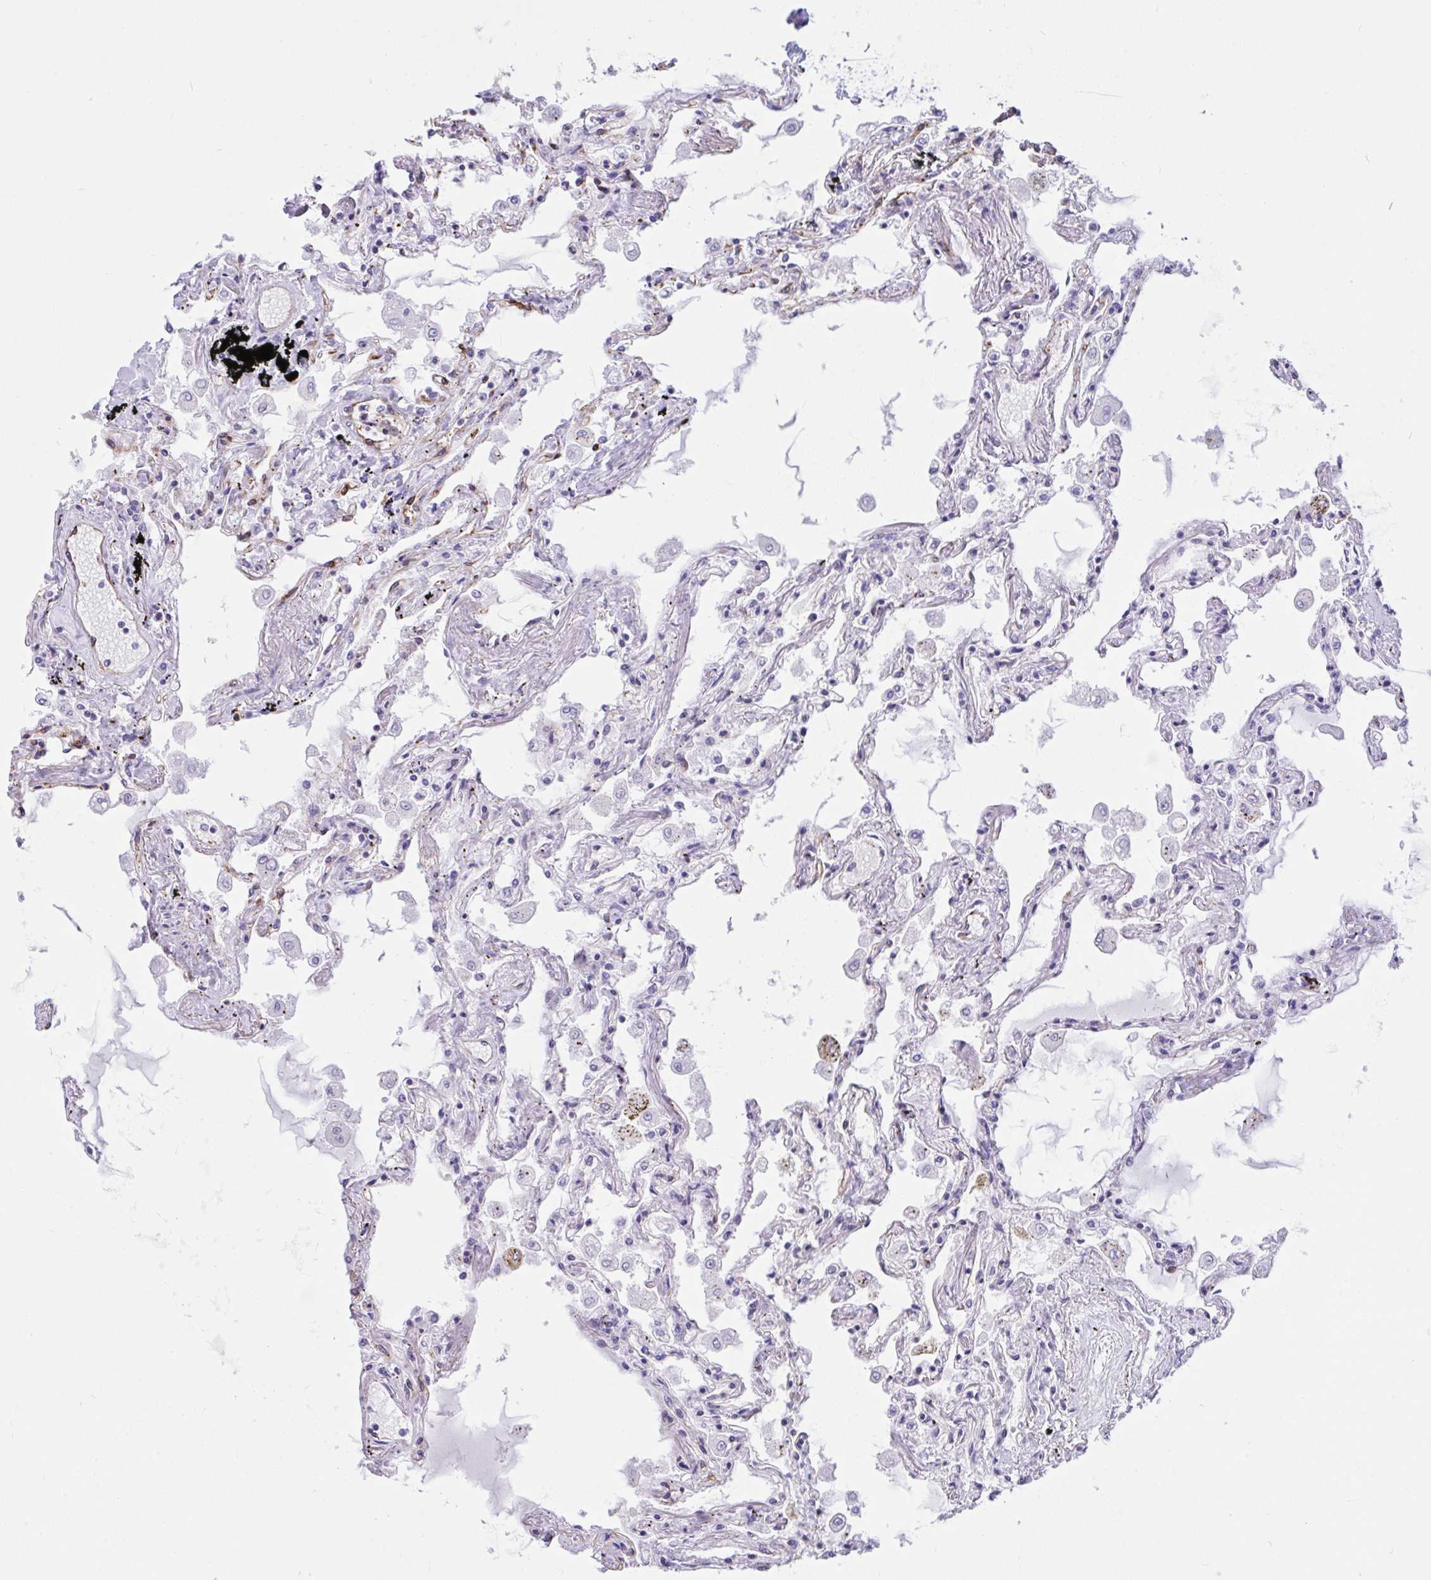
{"staining": {"intensity": "moderate", "quantity": "<25%", "location": "cytoplasmic/membranous"}, "tissue": "lung", "cell_type": "Alveolar cells", "image_type": "normal", "snomed": [{"axis": "morphology", "description": "Normal tissue, NOS"}, {"axis": "morphology", "description": "Adenocarcinoma, NOS"}, {"axis": "topography", "description": "Cartilage tissue"}, {"axis": "topography", "description": "Lung"}], "caption": "Alveolar cells demonstrate moderate cytoplasmic/membranous positivity in about <25% of cells in unremarkable lung.", "gene": "EML1", "patient": {"sex": "female", "age": 67}}